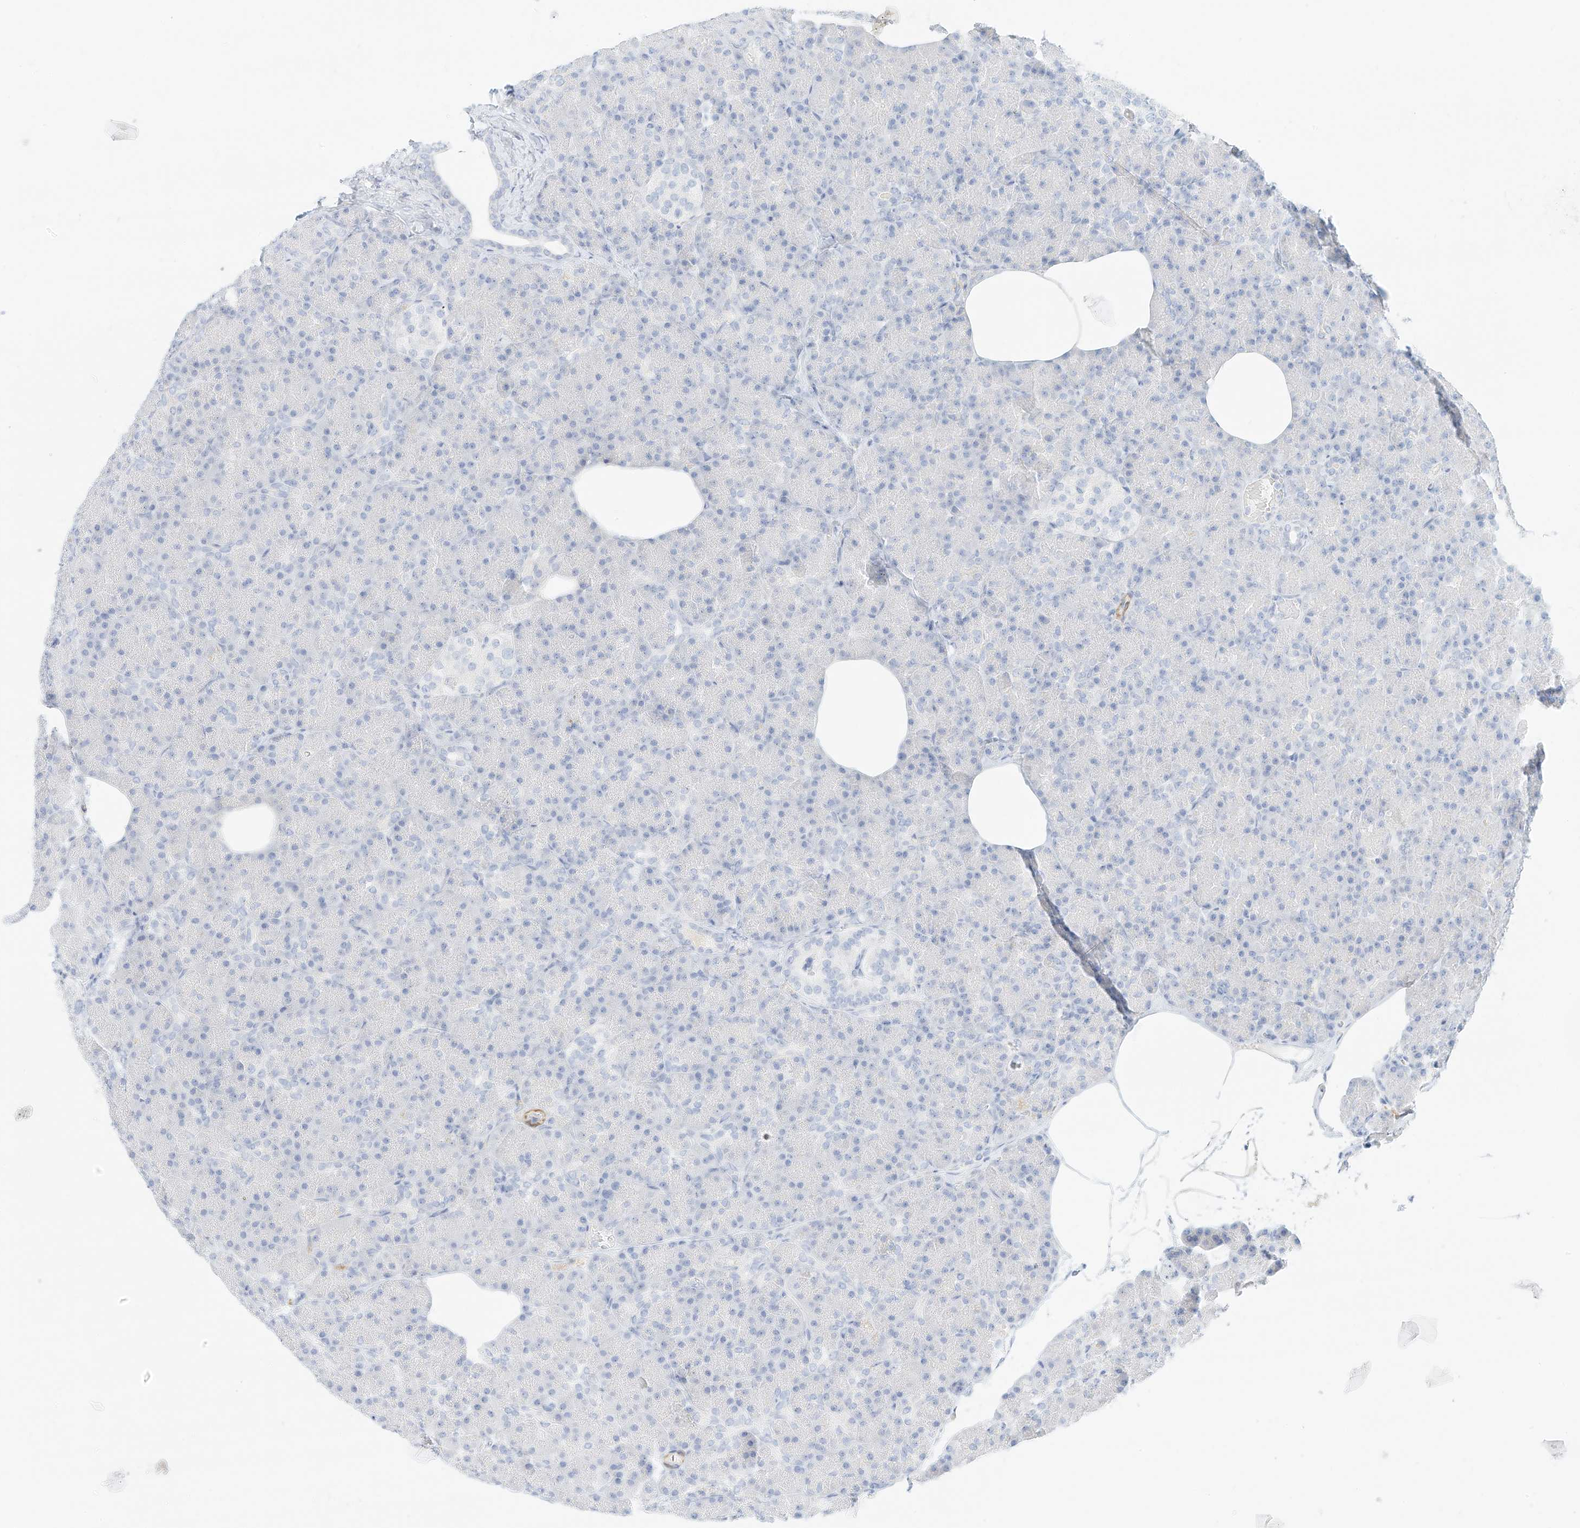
{"staining": {"intensity": "negative", "quantity": "none", "location": "none"}, "tissue": "pancreas", "cell_type": "Exocrine glandular cells", "image_type": "normal", "snomed": [{"axis": "morphology", "description": "Normal tissue, NOS"}, {"axis": "topography", "description": "Pancreas"}], "caption": "Exocrine glandular cells show no significant expression in normal pancreas. (DAB immunohistochemistry (IHC) visualized using brightfield microscopy, high magnification).", "gene": "ST3GAL5", "patient": {"sex": "female", "age": 43}}